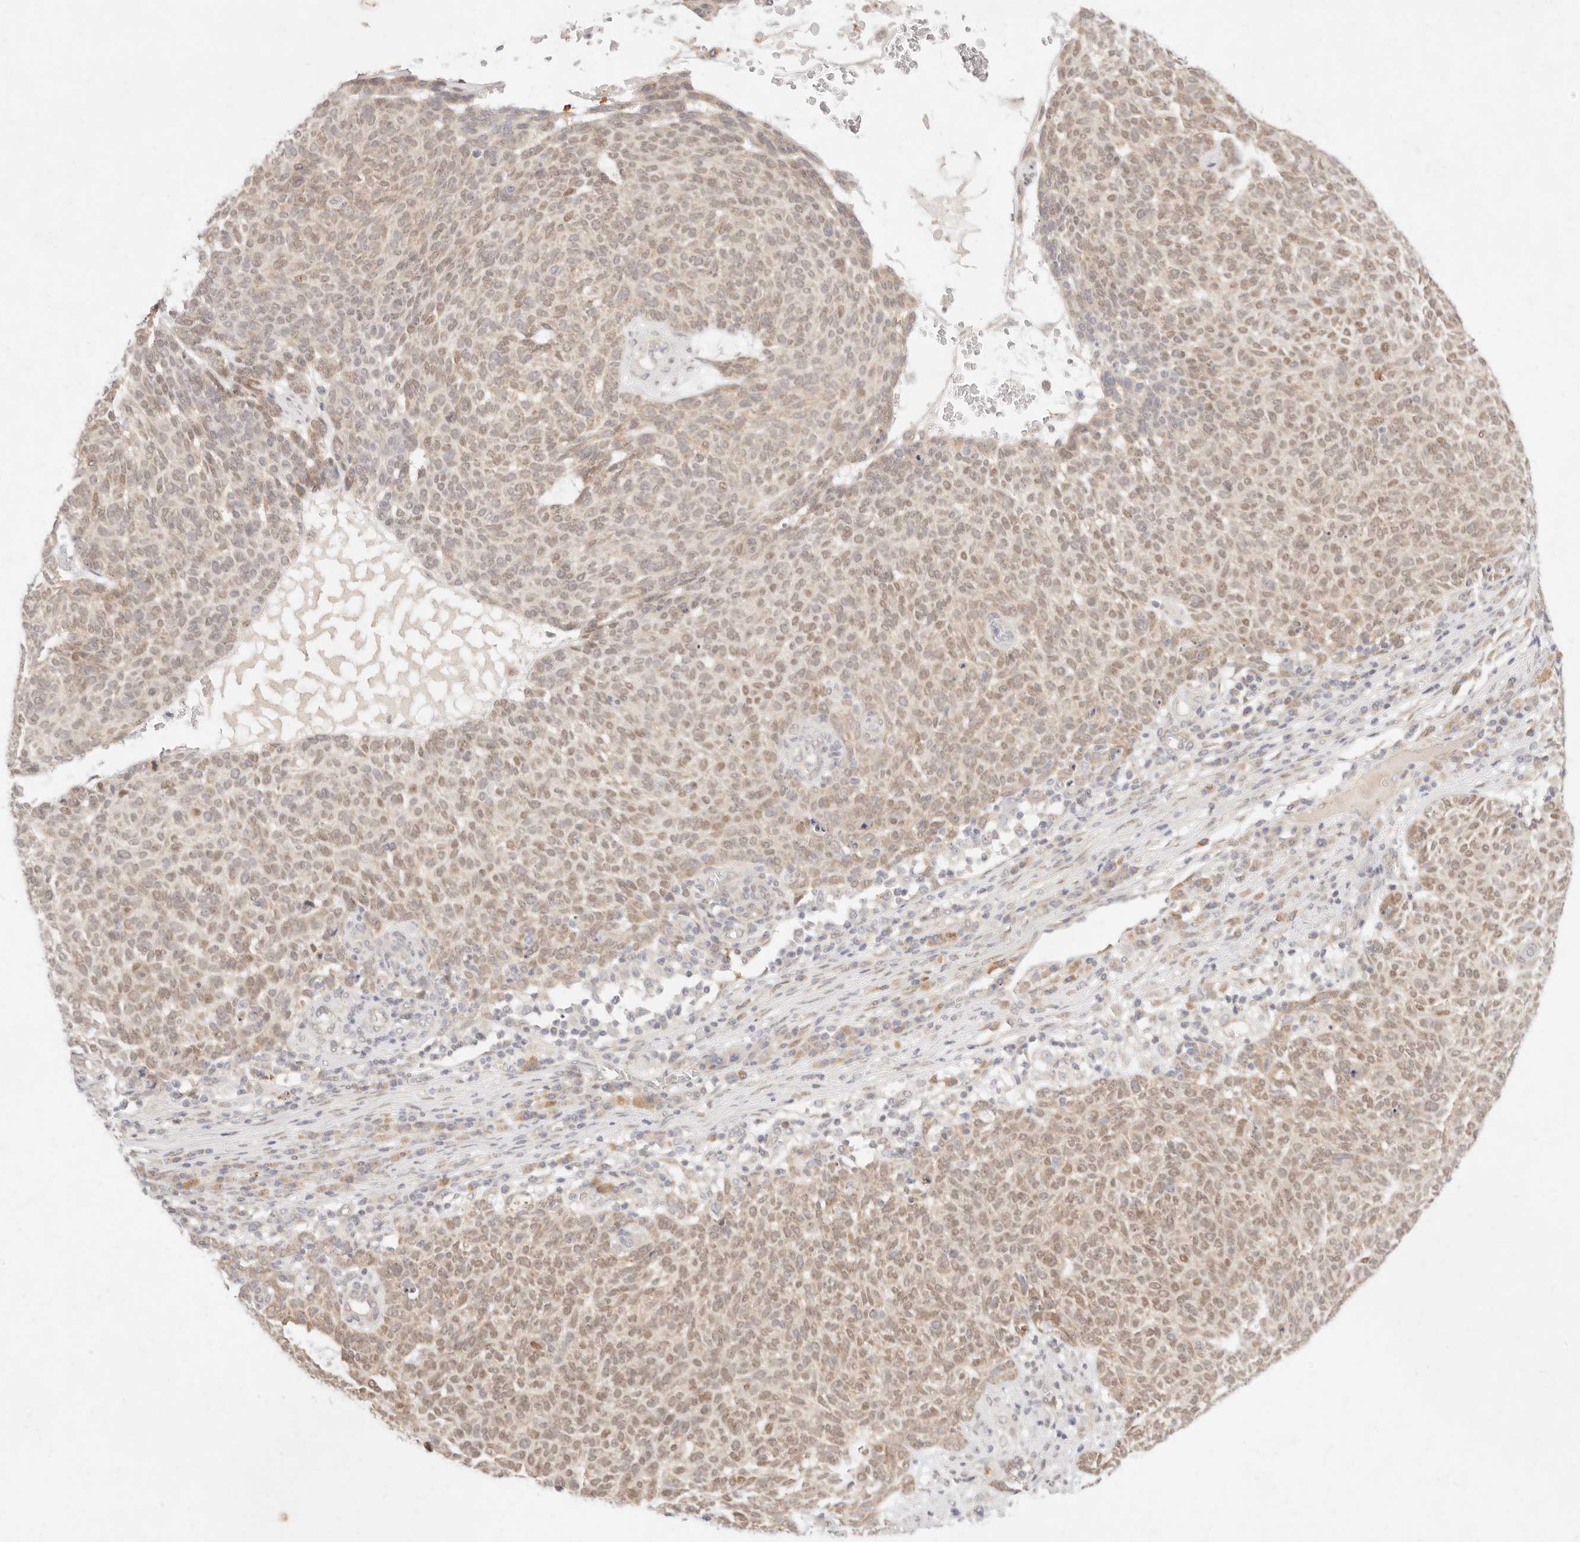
{"staining": {"intensity": "moderate", "quantity": ">75%", "location": "cytoplasmic/membranous,nuclear"}, "tissue": "skin cancer", "cell_type": "Tumor cells", "image_type": "cancer", "snomed": [{"axis": "morphology", "description": "Squamous cell carcinoma, NOS"}, {"axis": "topography", "description": "Skin"}], "caption": "Immunohistochemistry (IHC) (DAB) staining of skin cancer shows moderate cytoplasmic/membranous and nuclear protein staining in approximately >75% of tumor cells.", "gene": "ASCL3", "patient": {"sex": "female", "age": 90}}